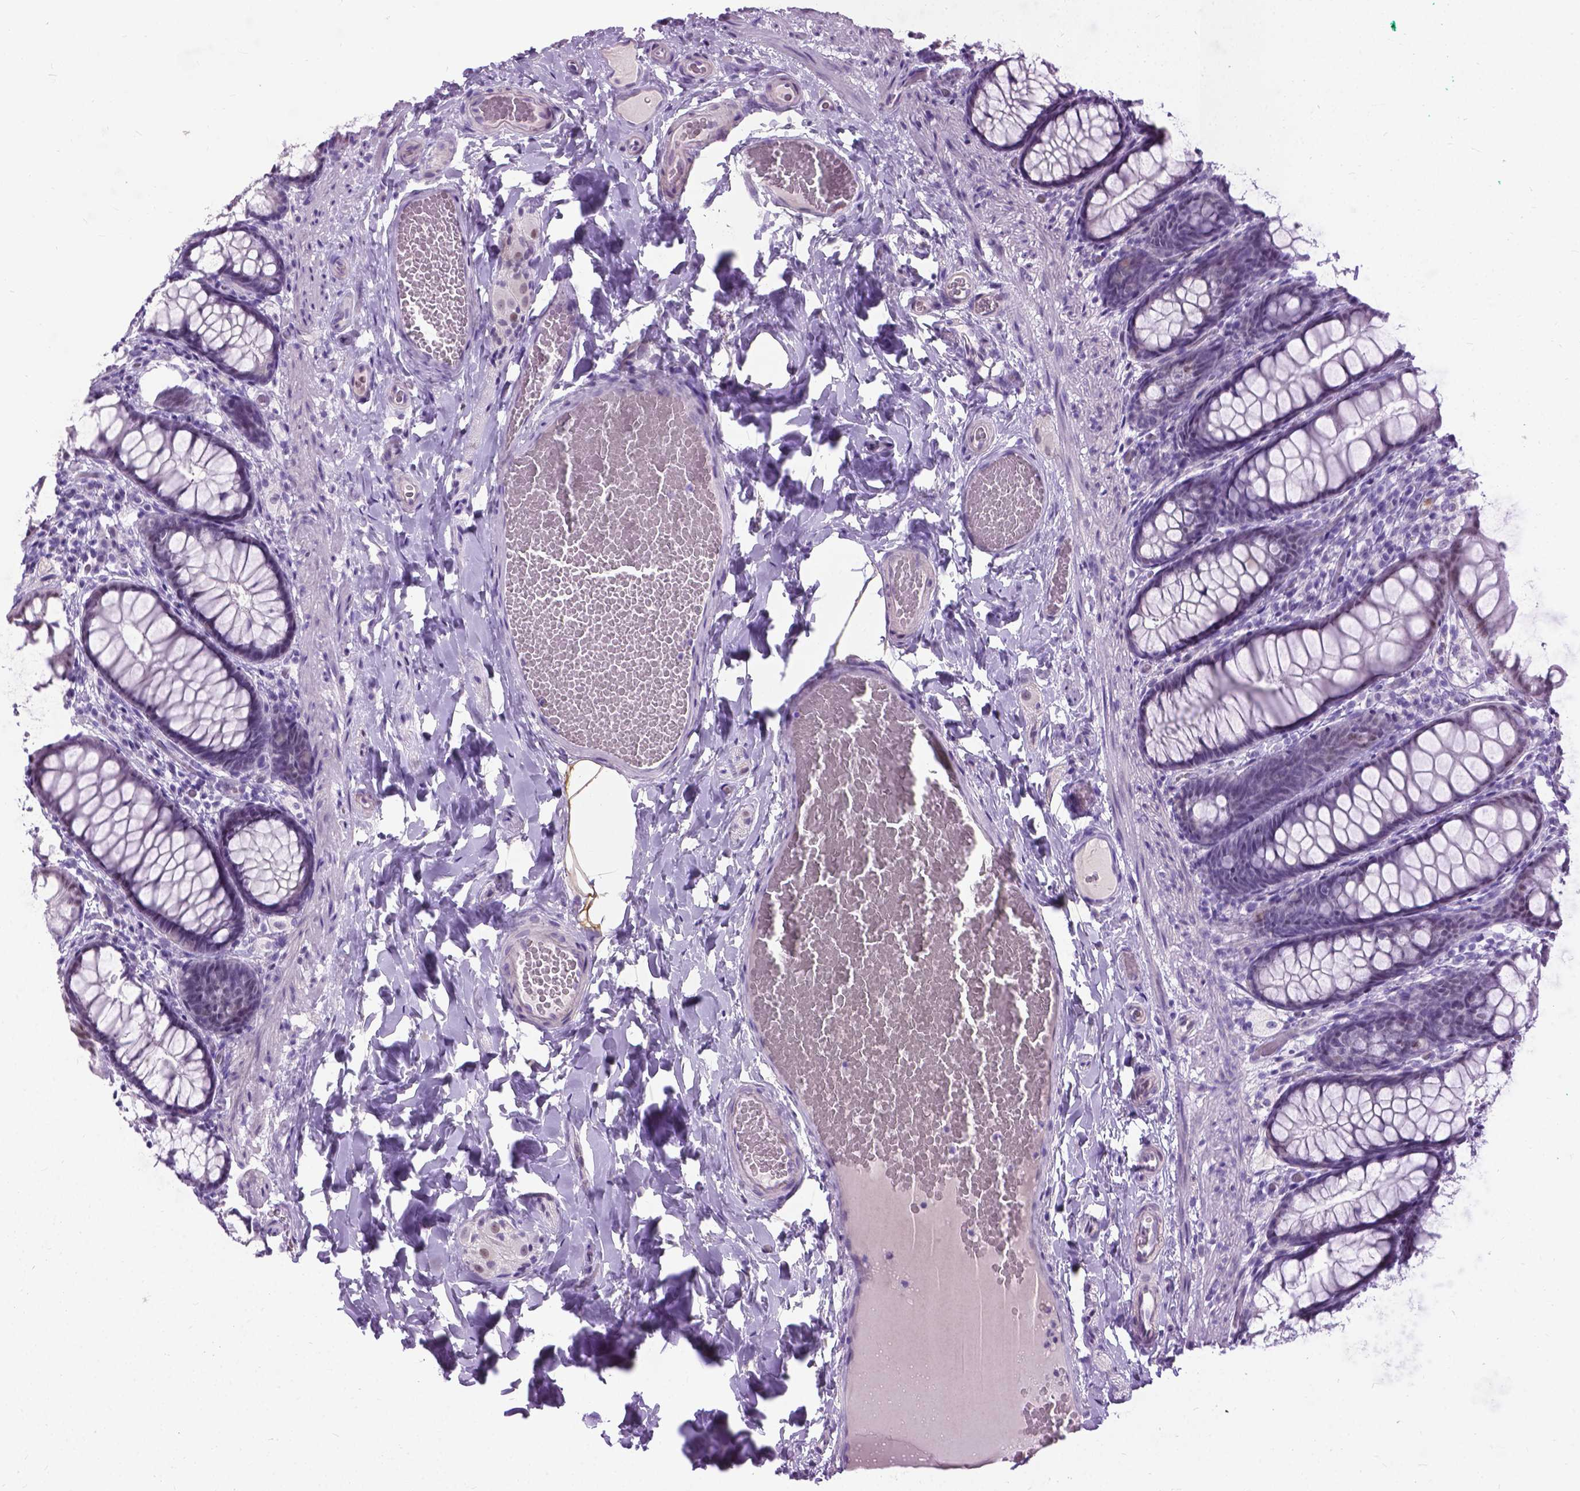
{"staining": {"intensity": "negative", "quantity": "none", "location": "none"}, "tissue": "colon", "cell_type": "Endothelial cells", "image_type": "normal", "snomed": [{"axis": "morphology", "description": "Normal tissue, NOS"}, {"axis": "topography", "description": "Colon"}], "caption": "Image shows no significant protein positivity in endothelial cells of normal colon.", "gene": "PROB1", "patient": {"sex": "male", "age": 47}}